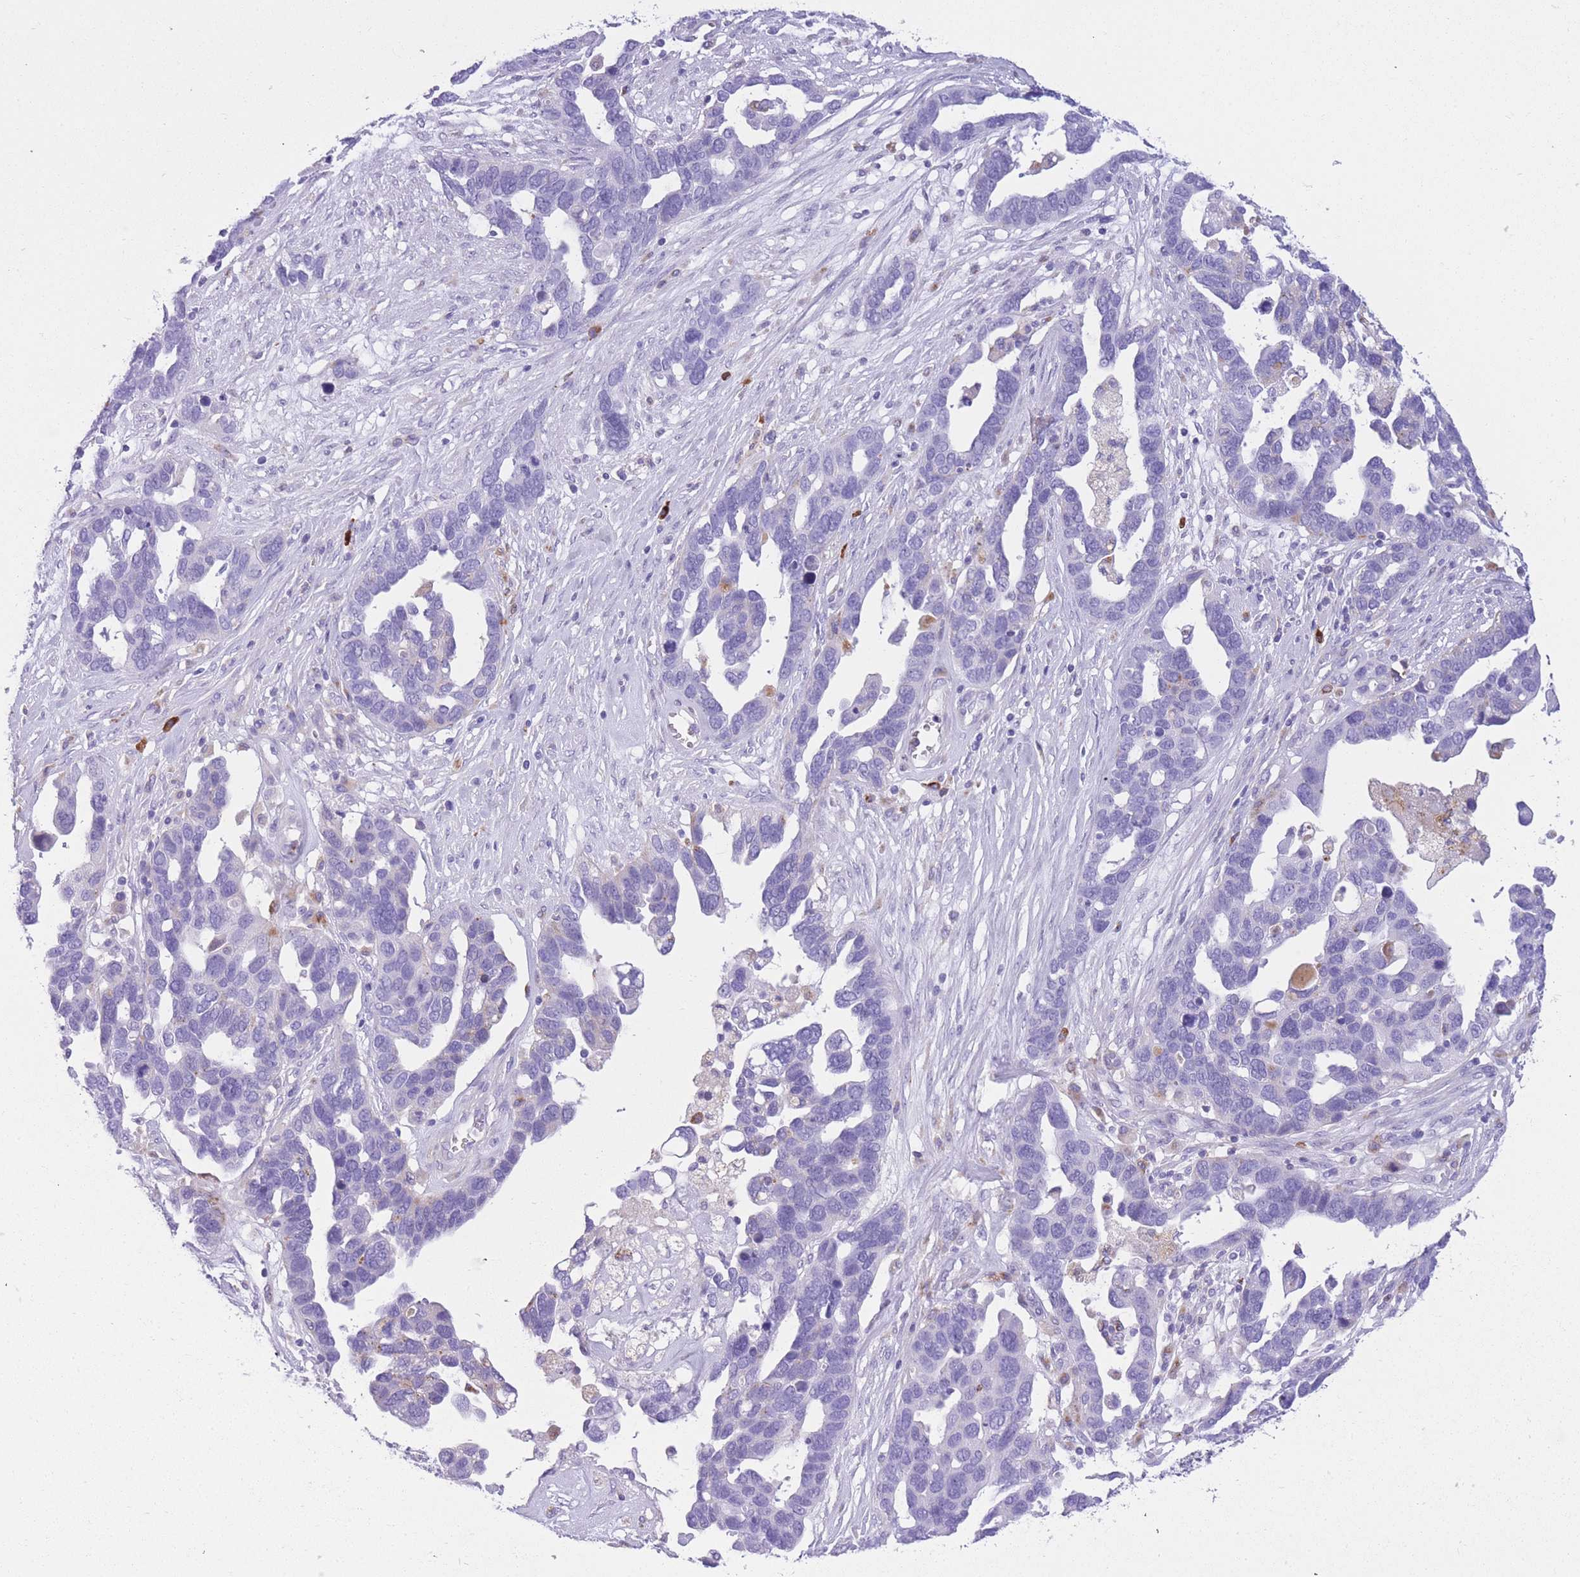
{"staining": {"intensity": "negative", "quantity": "none", "location": "none"}, "tissue": "ovarian cancer", "cell_type": "Tumor cells", "image_type": "cancer", "snomed": [{"axis": "morphology", "description": "Cystadenocarcinoma, serous, NOS"}, {"axis": "topography", "description": "Ovary"}], "caption": "Micrograph shows no significant protein staining in tumor cells of ovarian cancer. (Stains: DAB (3,3'-diaminobenzidine) immunohistochemistry with hematoxylin counter stain, Microscopy: brightfield microscopy at high magnification).", "gene": "PLBD1", "patient": {"sex": "female", "age": 54}}